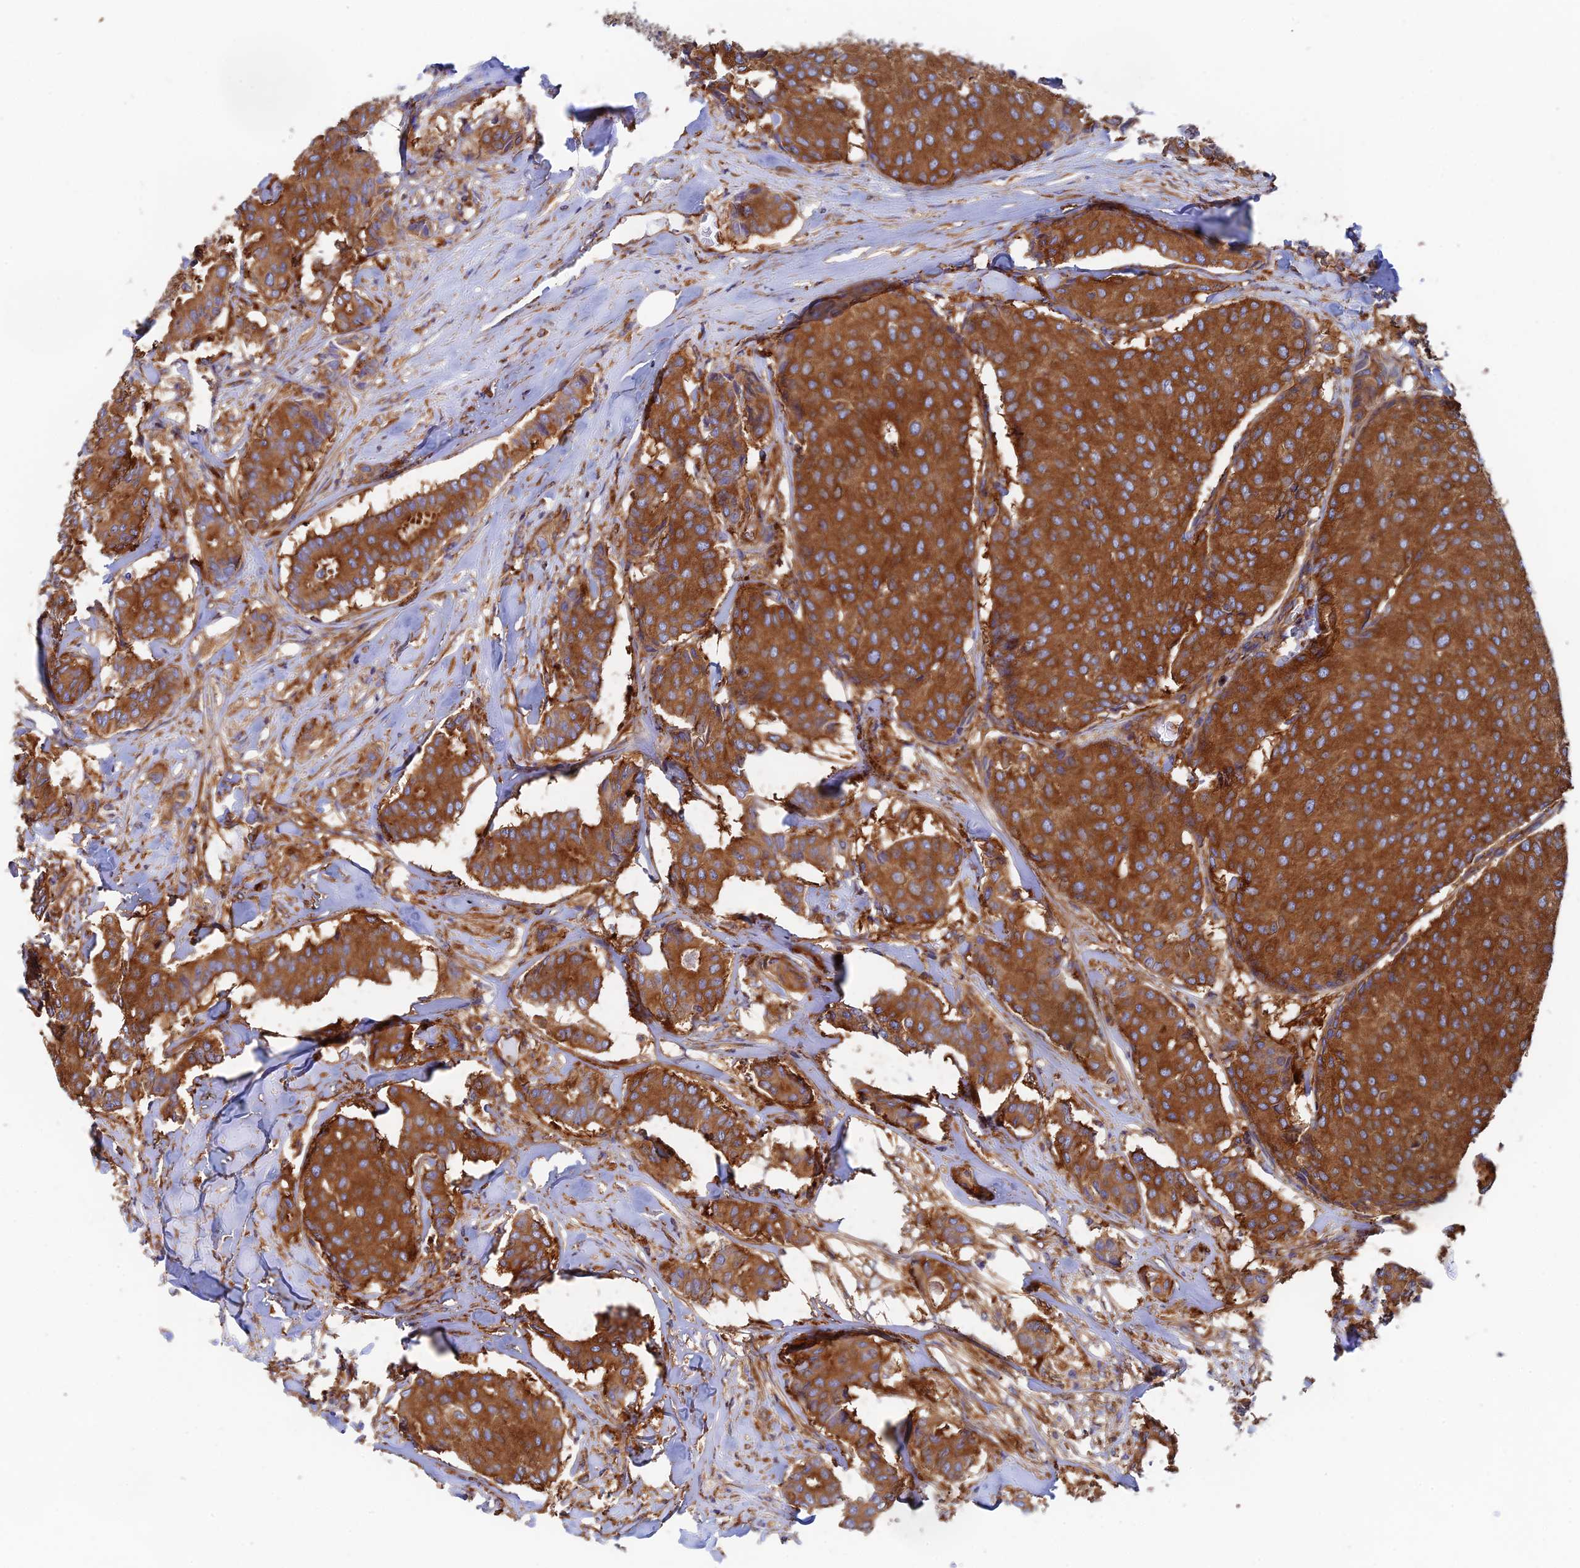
{"staining": {"intensity": "strong", "quantity": ">75%", "location": "cytoplasmic/membranous"}, "tissue": "breast cancer", "cell_type": "Tumor cells", "image_type": "cancer", "snomed": [{"axis": "morphology", "description": "Duct carcinoma"}, {"axis": "topography", "description": "Breast"}], "caption": "Tumor cells exhibit strong cytoplasmic/membranous expression in about >75% of cells in breast cancer (invasive ductal carcinoma).", "gene": "DCTN2", "patient": {"sex": "female", "age": 75}}